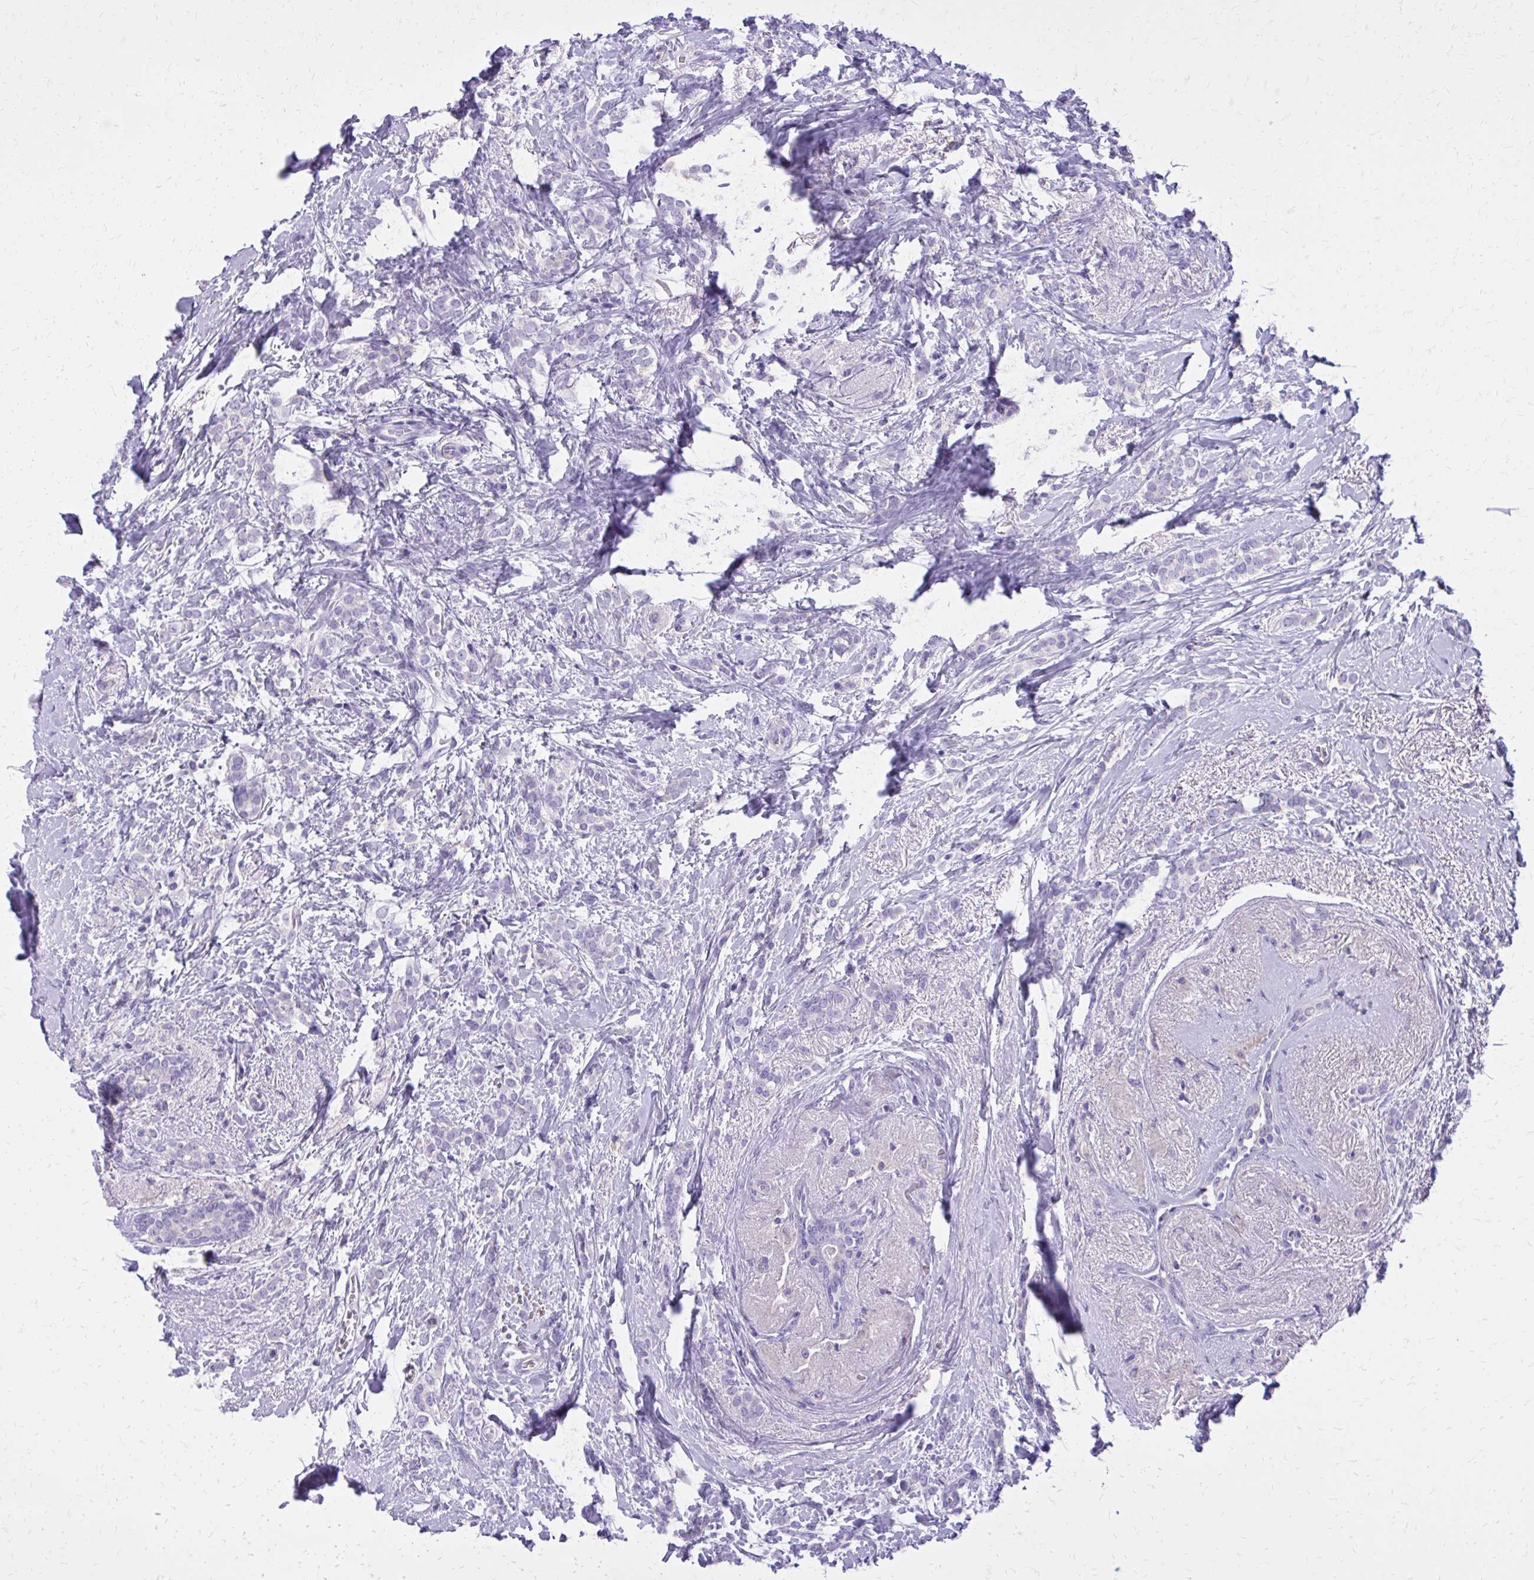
{"staining": {"intensity": "negative", "quantity": "none", "location": "none"}, "tissue": "breast cancer", "cell_type": "Tumor cells", "image_type": "cancer", "snomed": [{"axis": "morphology", "description": "Normal tissue, NOS"}, {"axis": "morphology", "description": "Duct carcinoma"}, {"axis": "topography", "description": "Breast"}], "caption": "The immunohistochemistry histopathology image has no significant positivity in tumor cells of breast cancer tissue.", "gene": "CAT", "patient": {"sex": "female", "age": 77}}